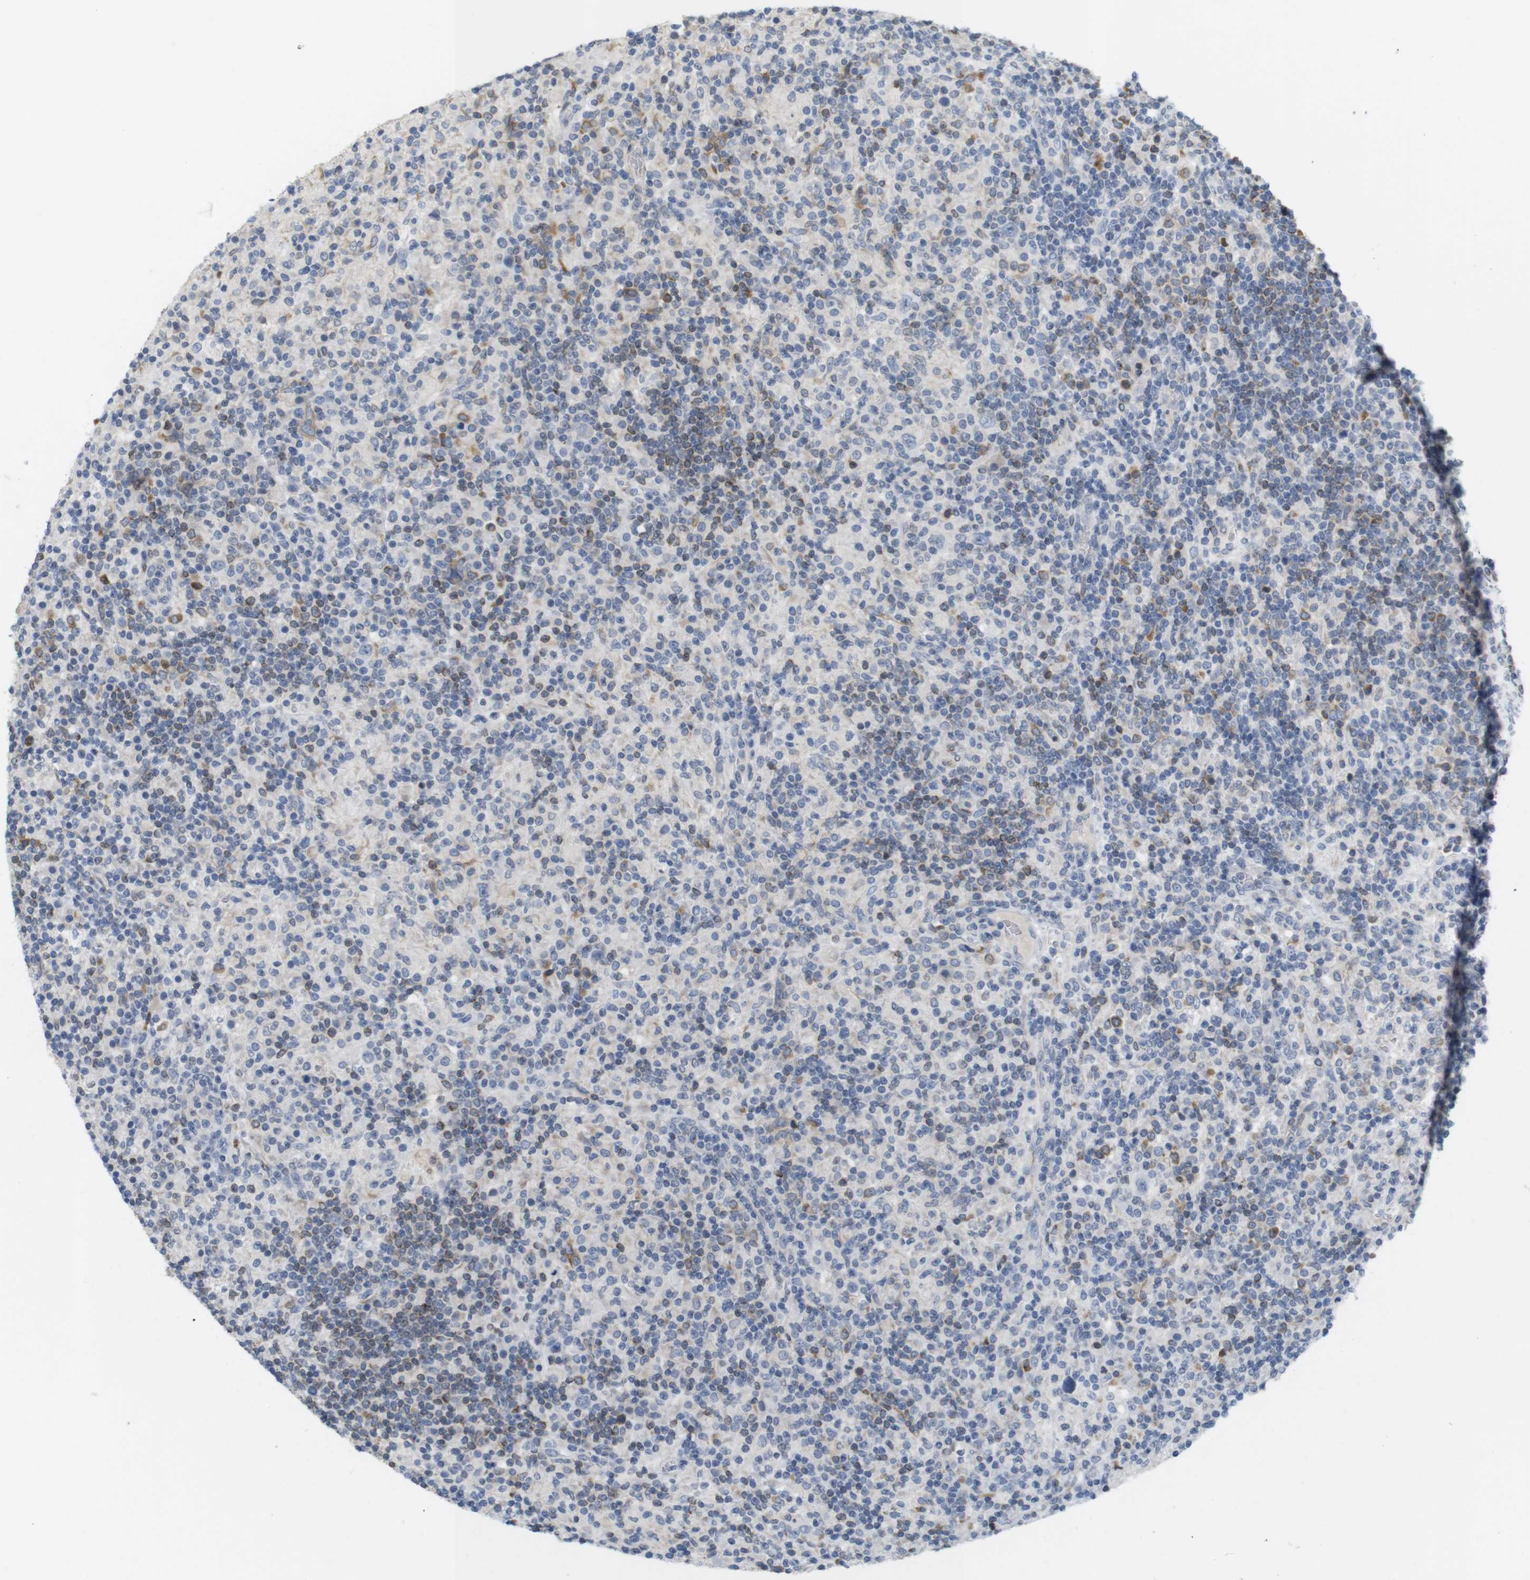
{"staining": {"intensity": "negative", "quantity": "none", "location": "none"}, "tissue": "lymphoma", "cell_type": "Tumor cells", "image_type": "cancer", "snomed": [{"axis": "morphology", "description": "Hodgkin's disease, NOS"}, {"axis": "topography", "description": "Lymph node"}], "caption": "DAB (3,3'-diaminobenzidine) immunohistochemical staining of Hodgkin's disease displays no significant expression in tumor cells.", "gene": "ITPR1", "patient": {"sex": "male", "age": 70}}